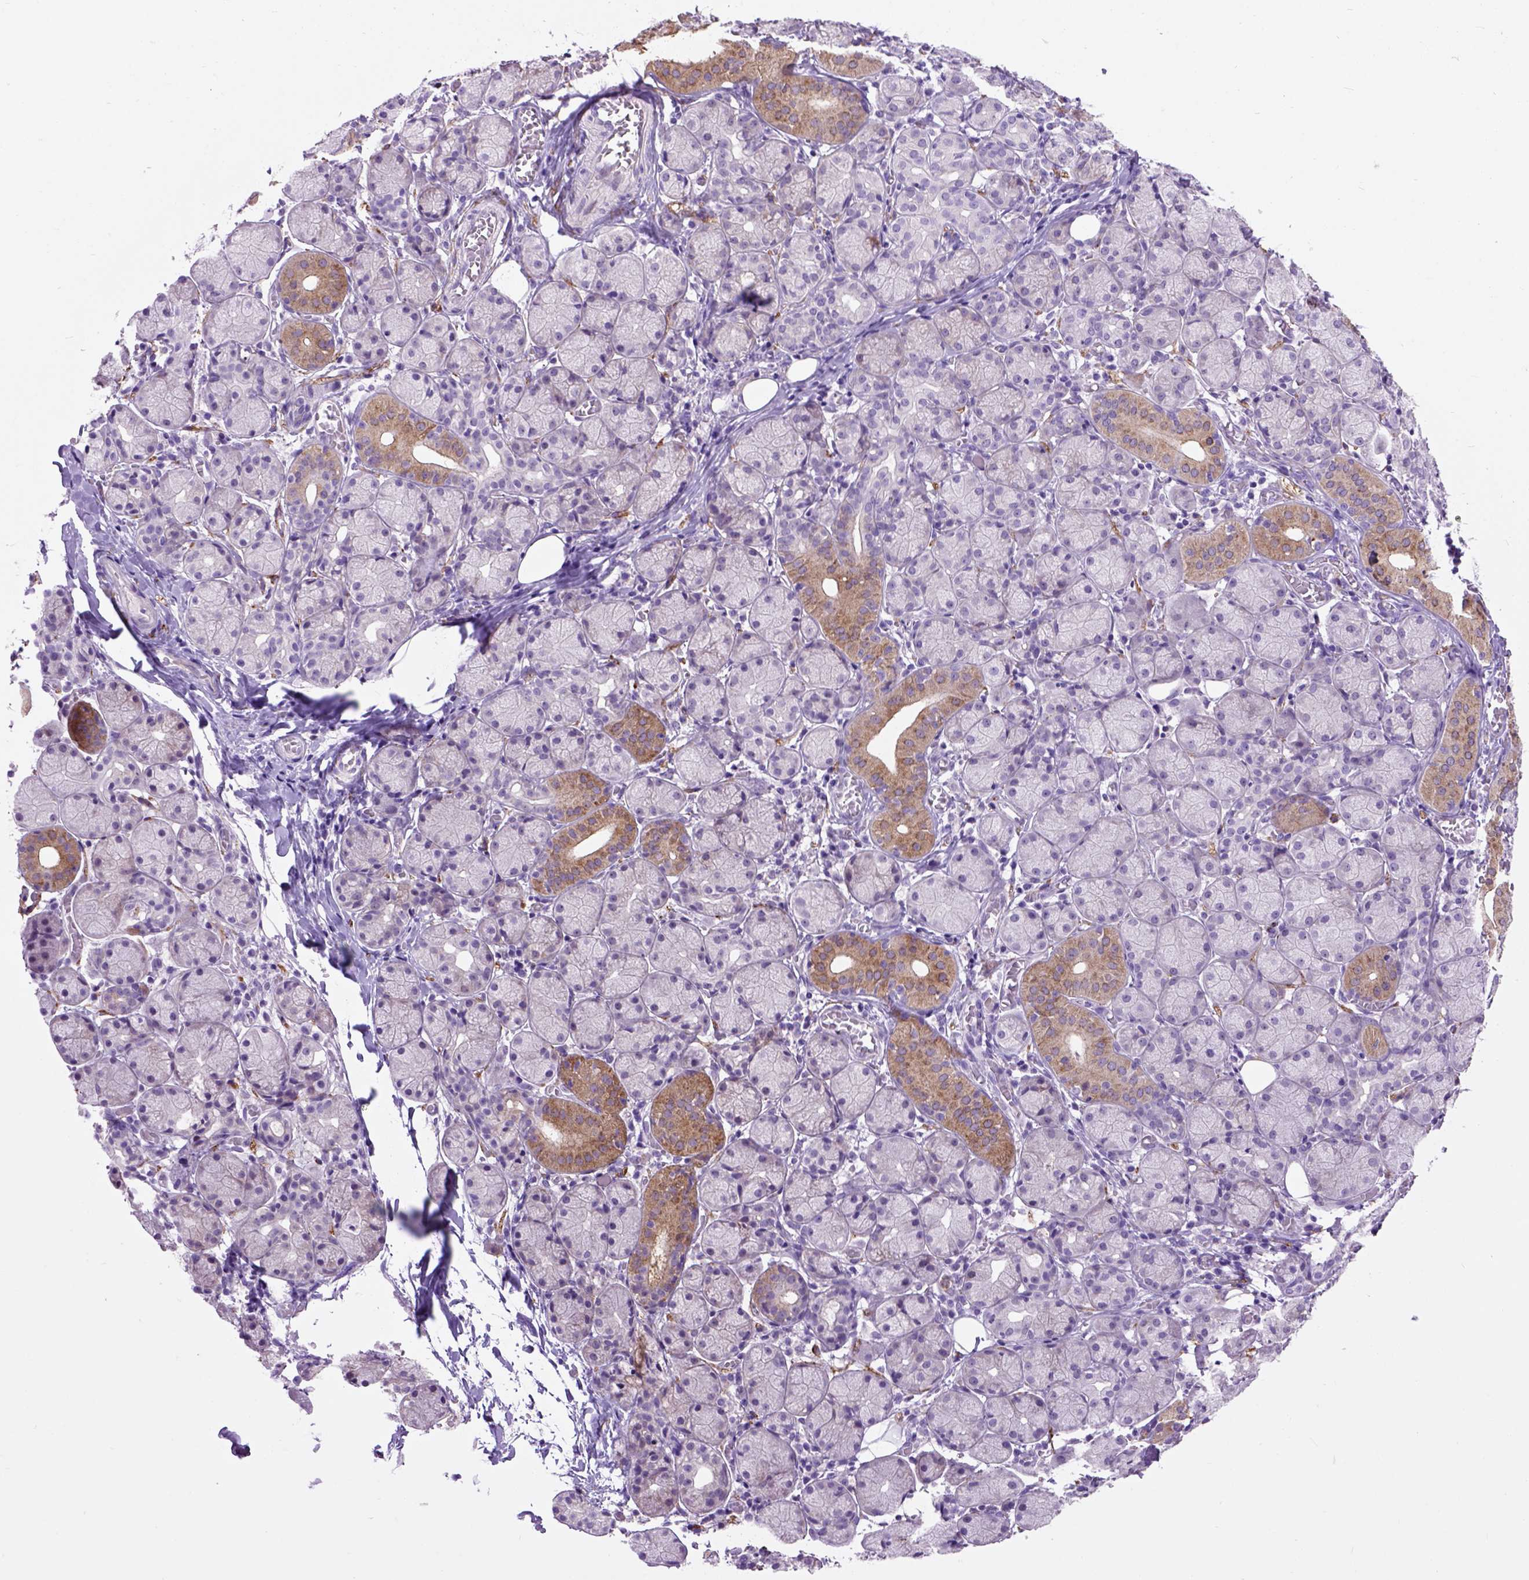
{"staining": {"intensity": "moderate", "quantity": "25%-75%", "location": "cytoplasmic/membranous"}, "tissue": "salivary gland", "cell_type": "Glandular cells", "image_type": "normal", "snomed": [{"axis": "morphology", "description": "Normal tissue, NOS"}, {"axis": "topography", "description": "Salivary gland"}, {"axis": "topography", "description": "Peripheral nerve tissue"}], "caption": "DAB (3,3'-diaminobenzidine) immunohistochemical staining of normal human salivary gland reveals moderate cytoplasmic/membranous protein expression in approximately 25%-75% of glandular cells. The staining is performed using DAB brown chromogen to label protein expression. The nuclei are counter-stained blue using hematoxylin.", "gene": "MAPT", "patient": {"sex": "female", "age": 24}}